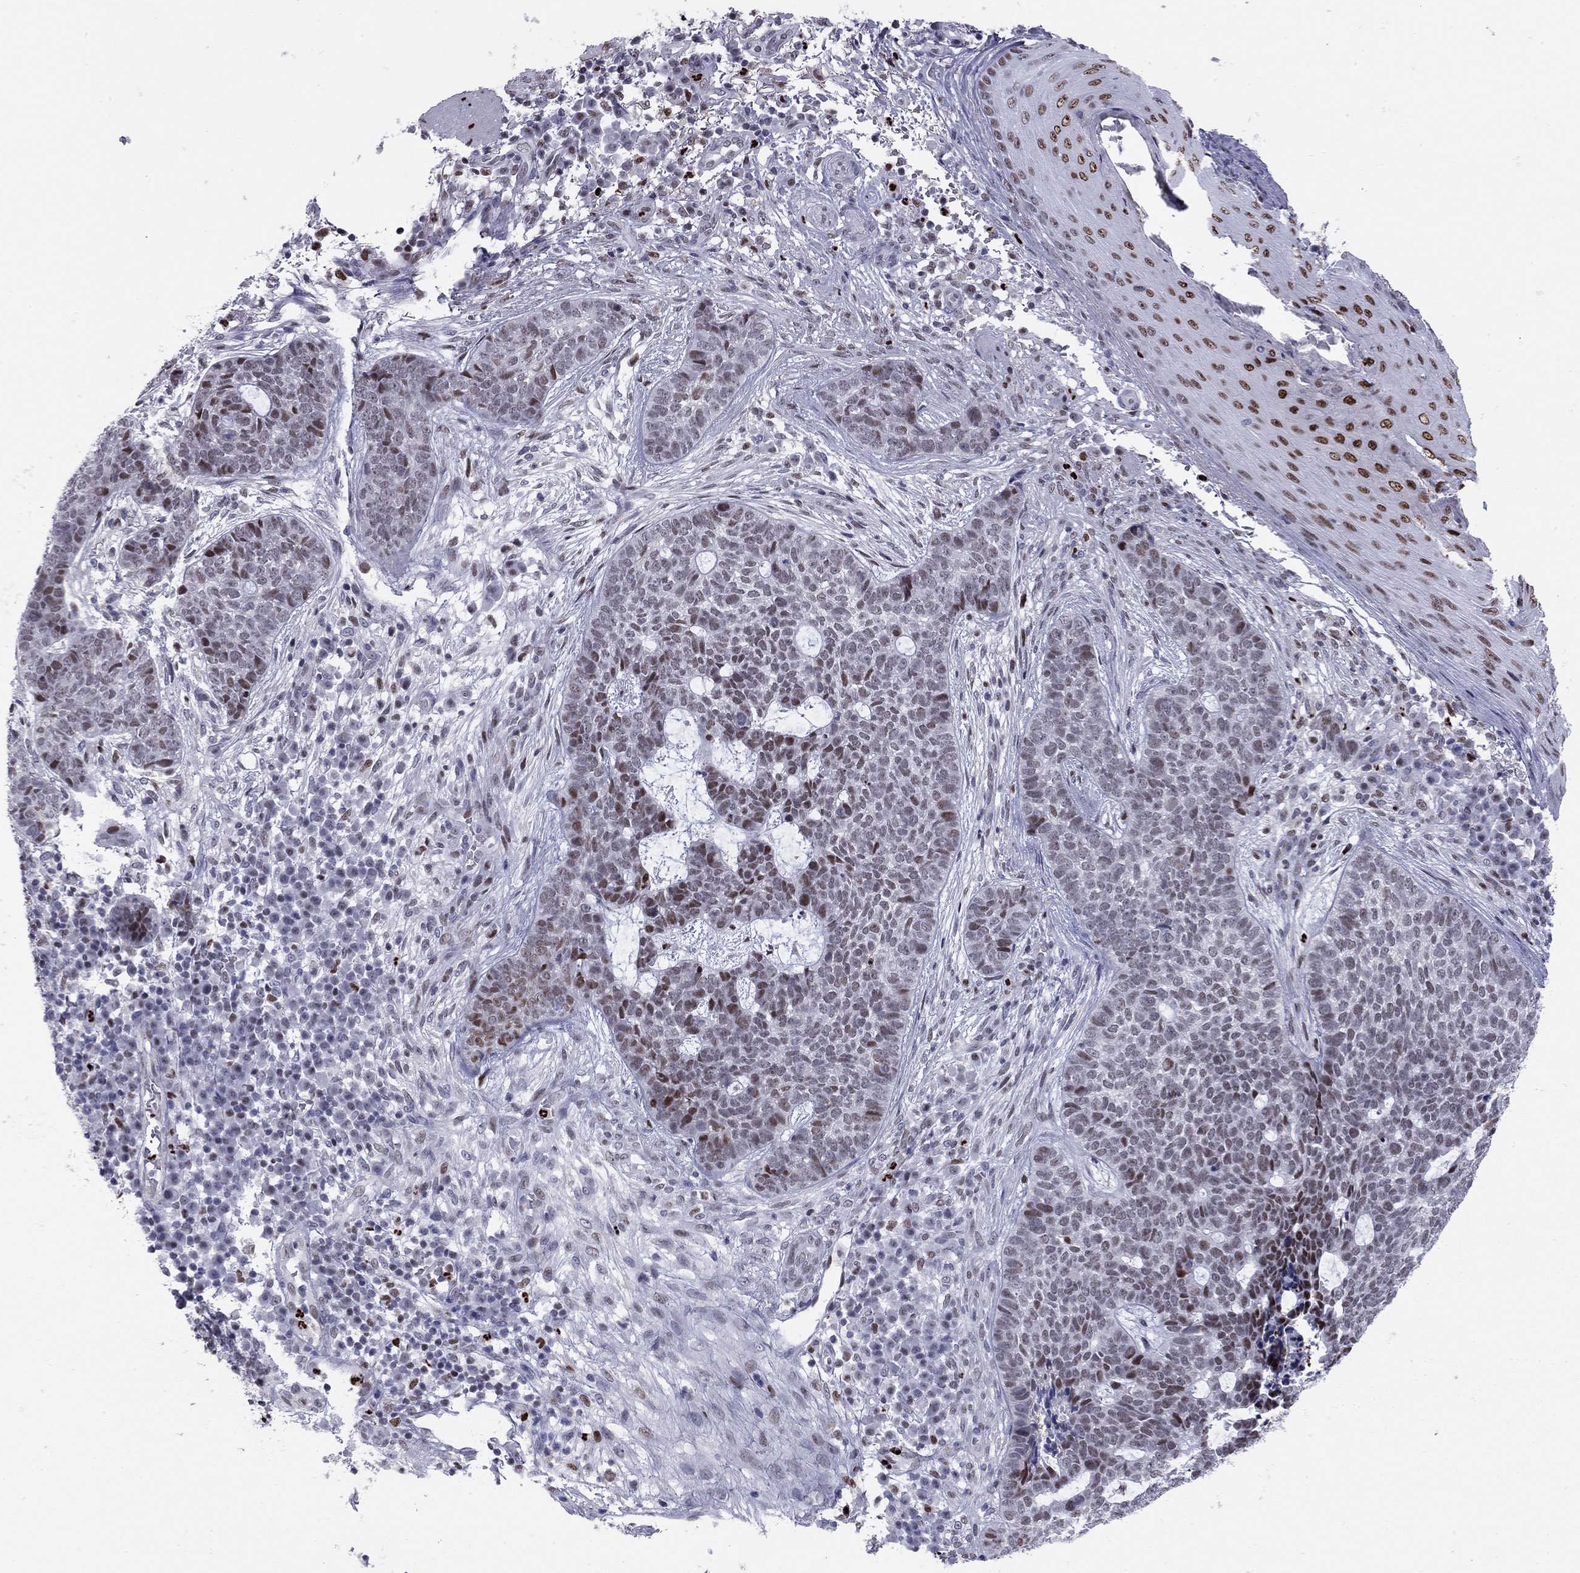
{"staining": {"intensity": "strong", "quantity": "<25%", "location": "nuclear"}, "tissue": "skin cancer", "cell_type": "Tumor cells", "image_type": "cancer", "snomed": [{"axis": "morphology", "description": "Basal cell carcinoma"}, {"axis": "topography", "description": "Skin"}], "caption": "Brown immunohistochemical staining in basal cell carcinoma (skin) demonstrates strong nuclear positivity in approximately <25% of tumor cells.", "gene": "PCGF3", "patient": {"sex": "female", "age": 69}}